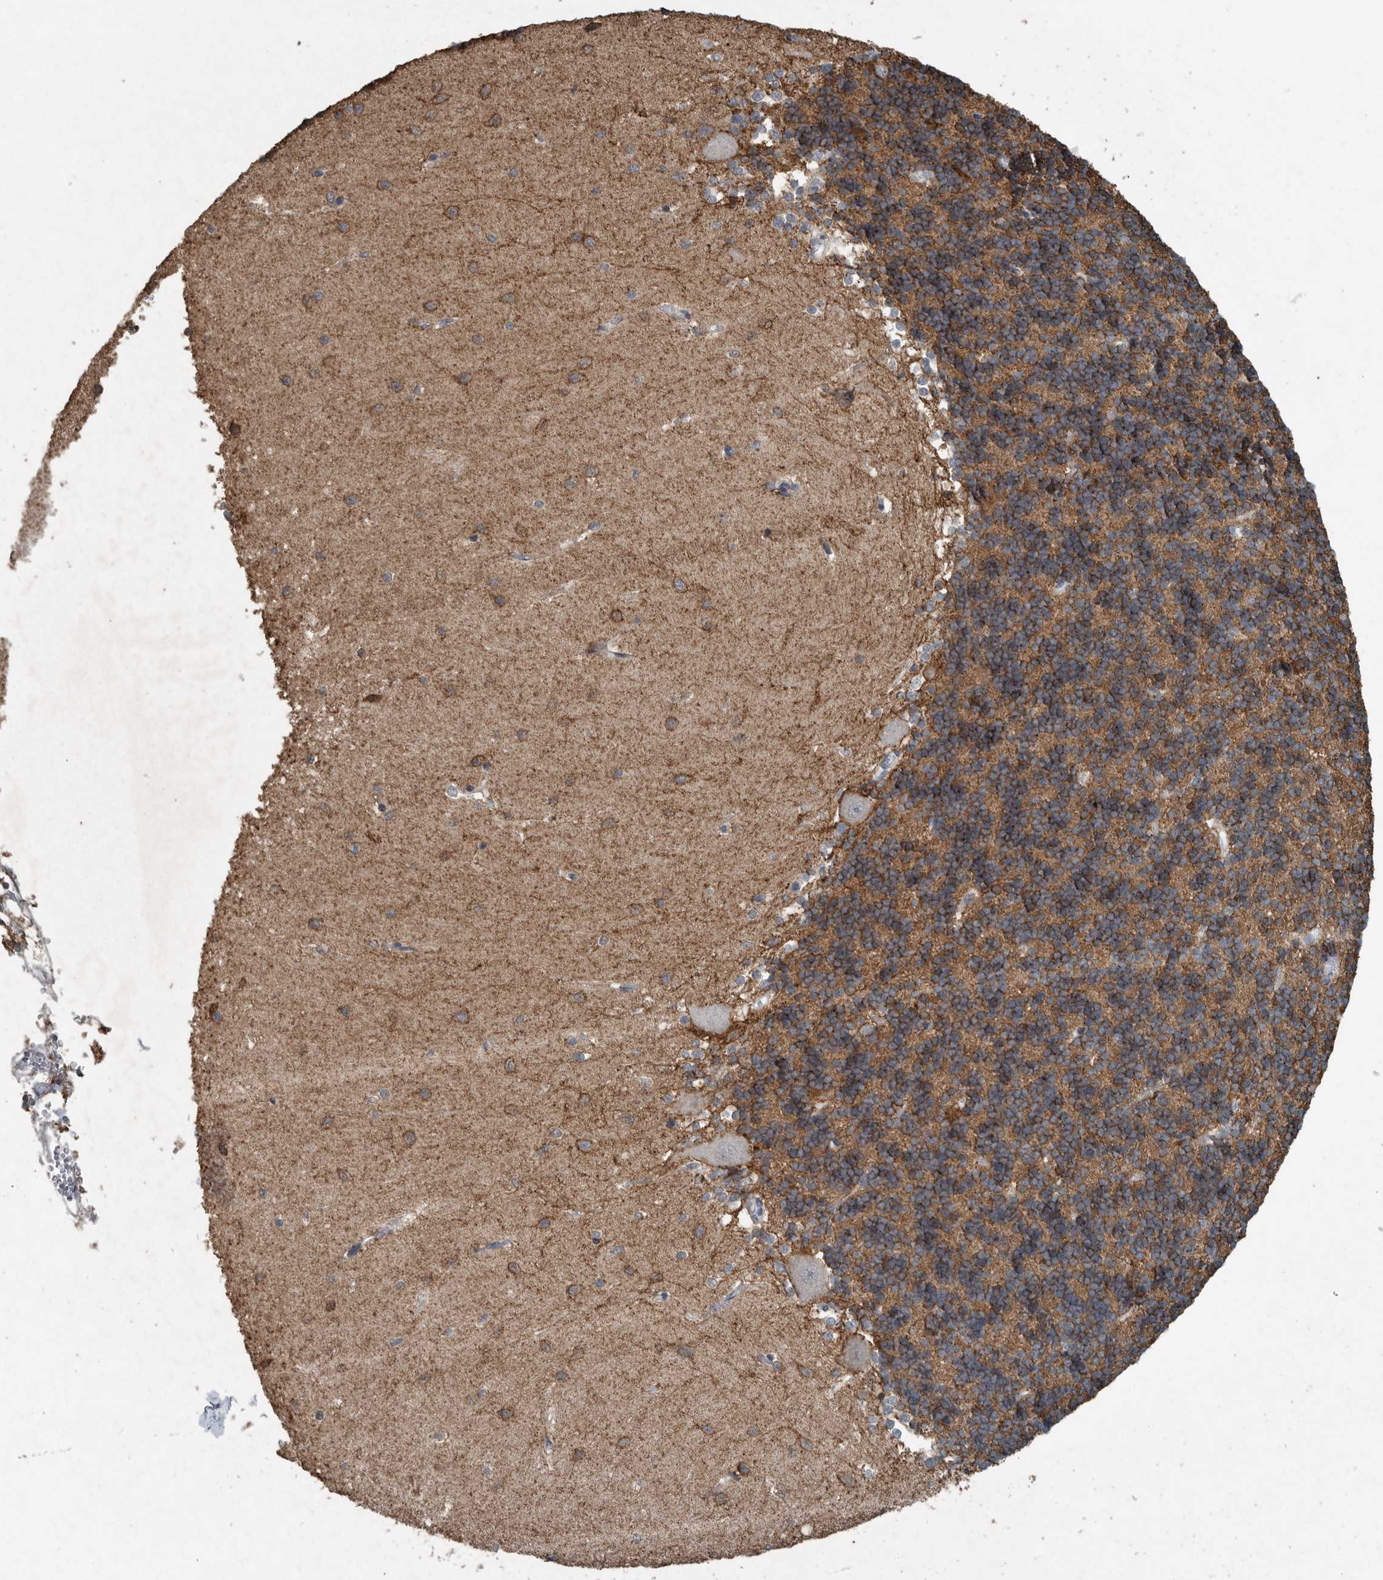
{"staining": {"intensity": "moderate", "quantity": "25%-75%", "location": "cytoplasmic/membranous"}, "tissue": "cerebellum", "cell_type": "Cells in granular layer", "image_type": "normal", "snomed": [{"axis": "morphology", "description": "Normal tissue, NOS"}, {"axis": "topography", "description": "Cerebellum"}], "caption": "Moderate cytoplasmic/membranous protein positivity is seen in about 25%-75% of cells in granular layer in cerebellum.", "gene": "IL20", "patient": {"sex": "male", "age": 37}}